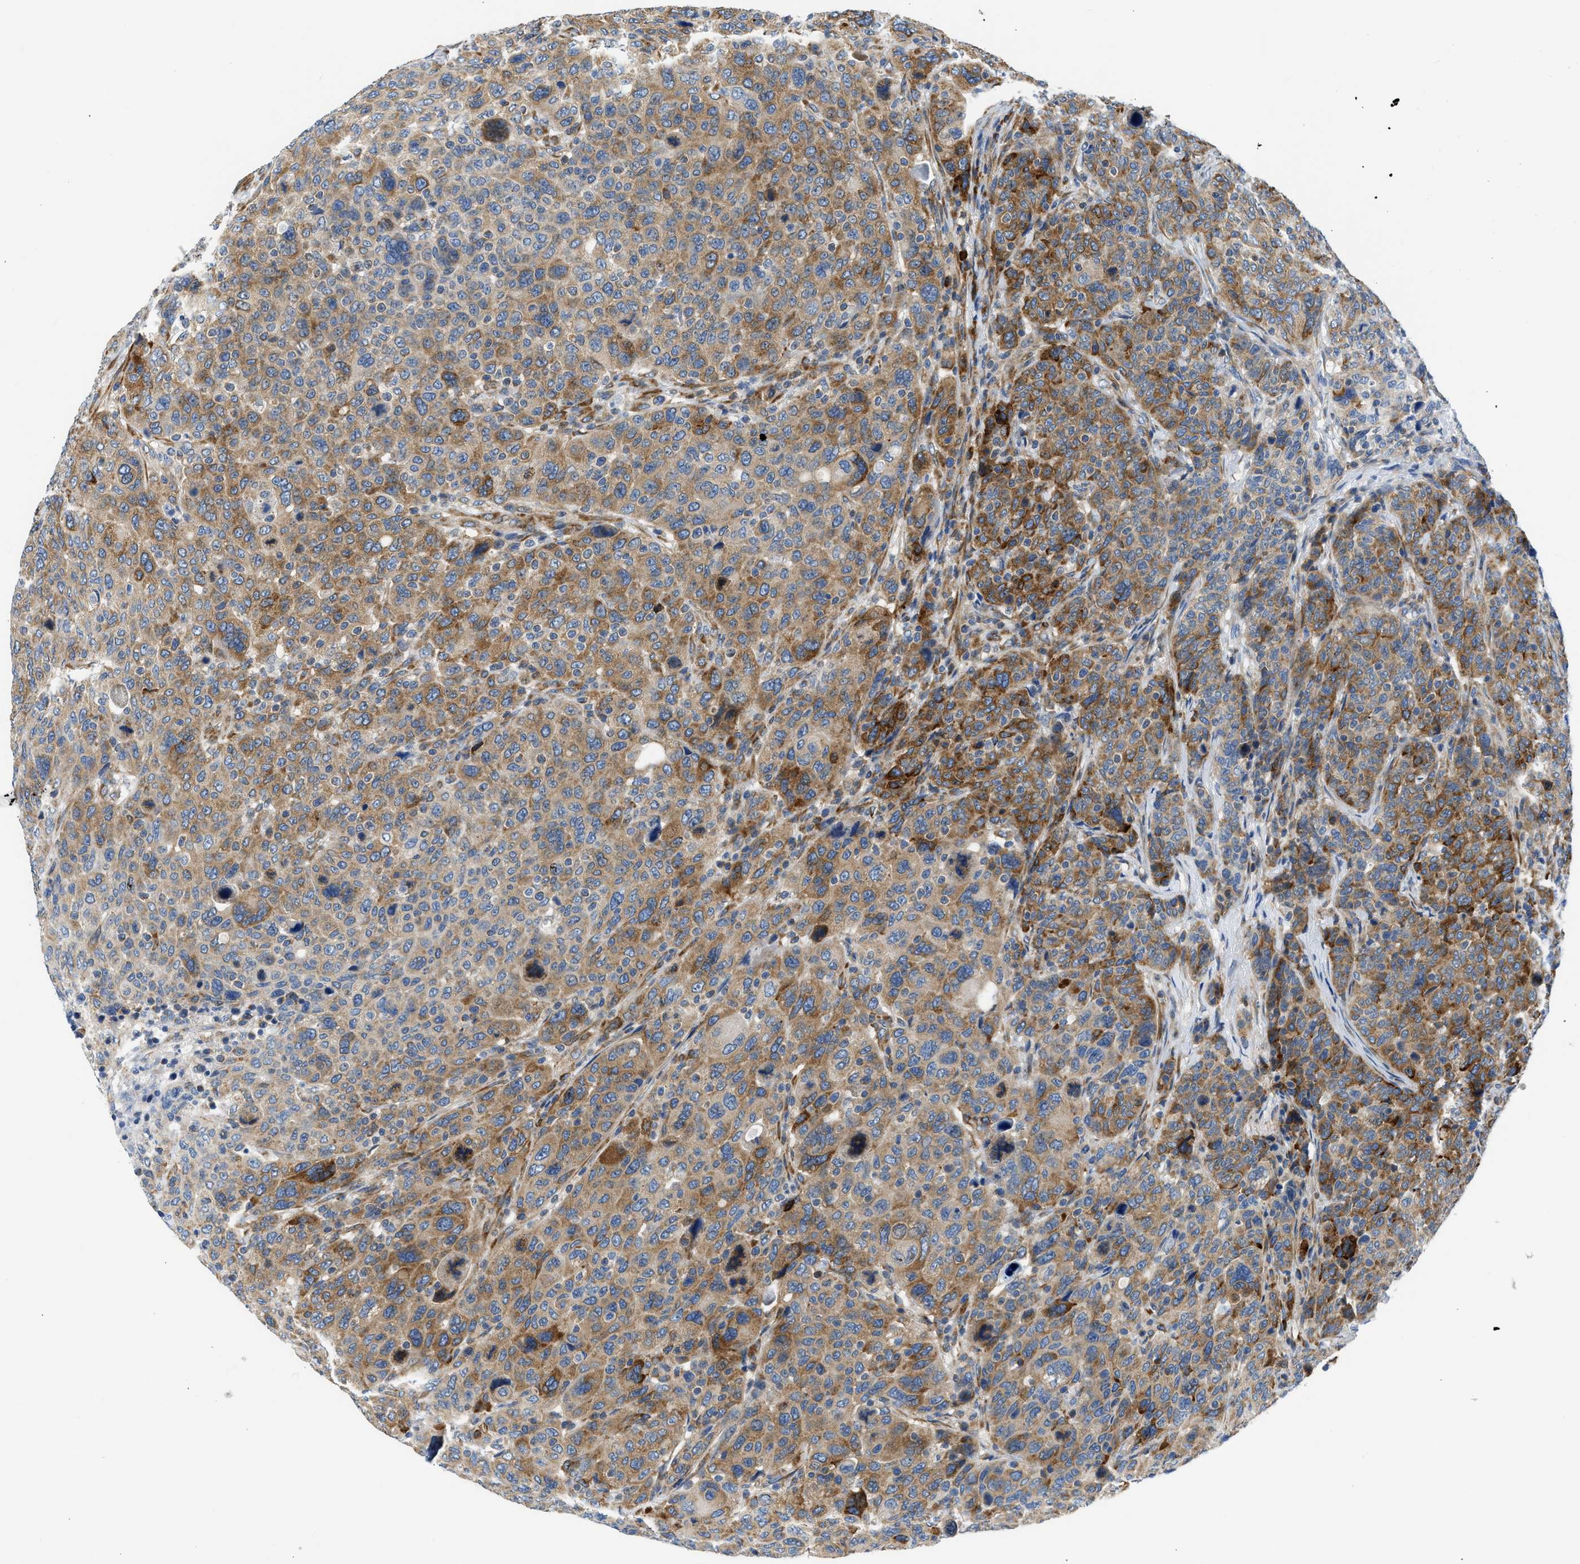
{"staining": {"intensity": "moderate", "quantity": ">75%", "location": "cytoplasmic/membranous"}, "tissue": "breast cancer", "cell_type": "Tumor cells", "image_type": "cancer", "snomed": [{"axis": "morphology", "description": "Duct carcinoma"}, {"axis": "topography", "description": "Breast"}], "caption": "IHC photomicrograph of neoplastic tissue: human breast intraductal carcinoma stained using immunohistochemistry reveals medium levels of moderate protein expression localized specifically in the cytoplasmic/membranous of tumor cells, appearing as a cytoplasmic/membranous brown color.", "gene": "CAMKK2", "patient": {"sex": "female", "age": 37}}